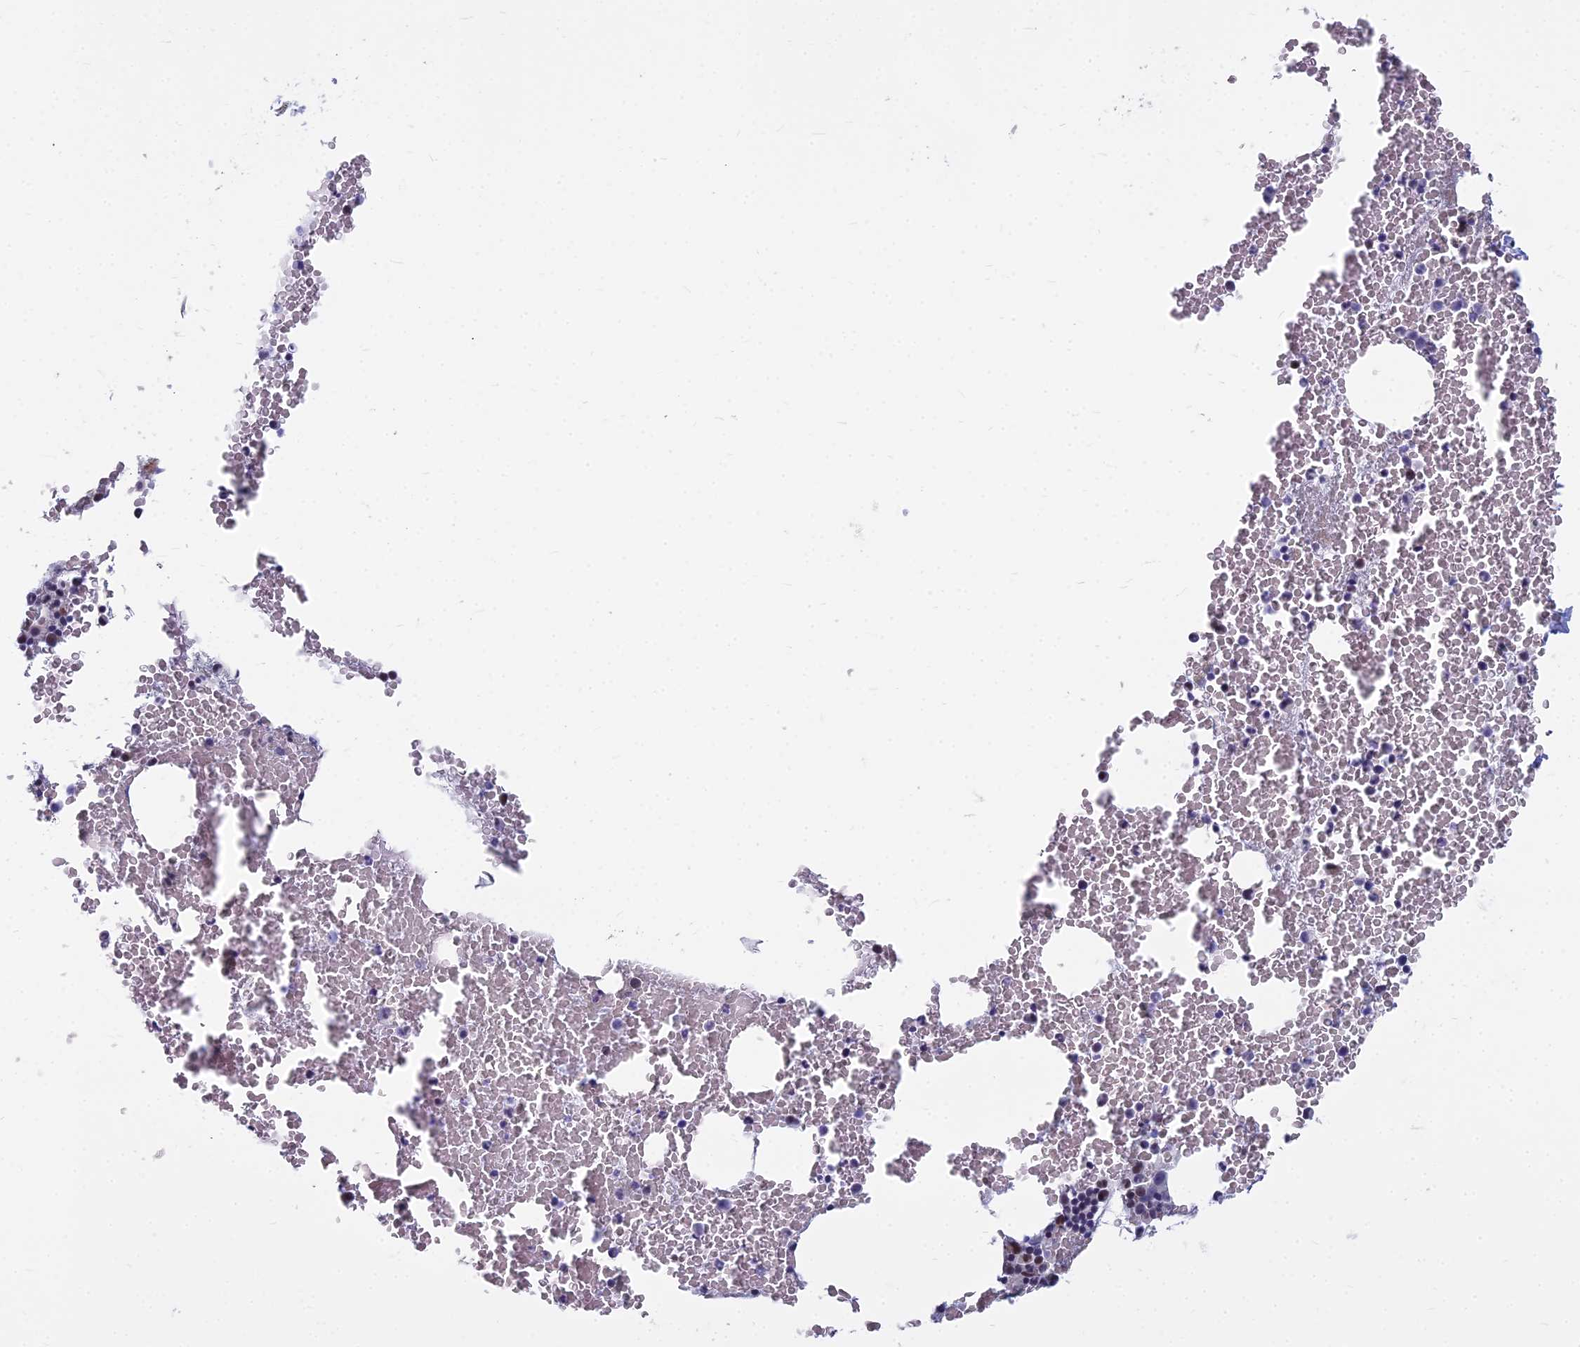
{"staining": {"intensity": "moderate", "quantity": "<25%", "location": "nuclear"}, "tissue": "bone marrow", "cell_type": "Hematopoietic cells", "image_type": "normal", "snomed": [{"axis": "morphology", "description": "Normal tissue, NOS"}, {"axis": "morphology", "description": "Inflammation, NOS"}, {"axis": "topography", "description": "Bone marrow"}], "caption": "DAB immunohistochemical staining of benign bone marrow reveals moderate nuclear protein staining in about <25% of hematopoietic cells. The protein of interest is stained brown, and the nuclei are stained in blue (DAB (3,3'-diaminobenzidine) IHC with brightfield microscopy, high magnification).", "gene": "MYBPC2", "patient": {"sex": "female", "age": 78}}